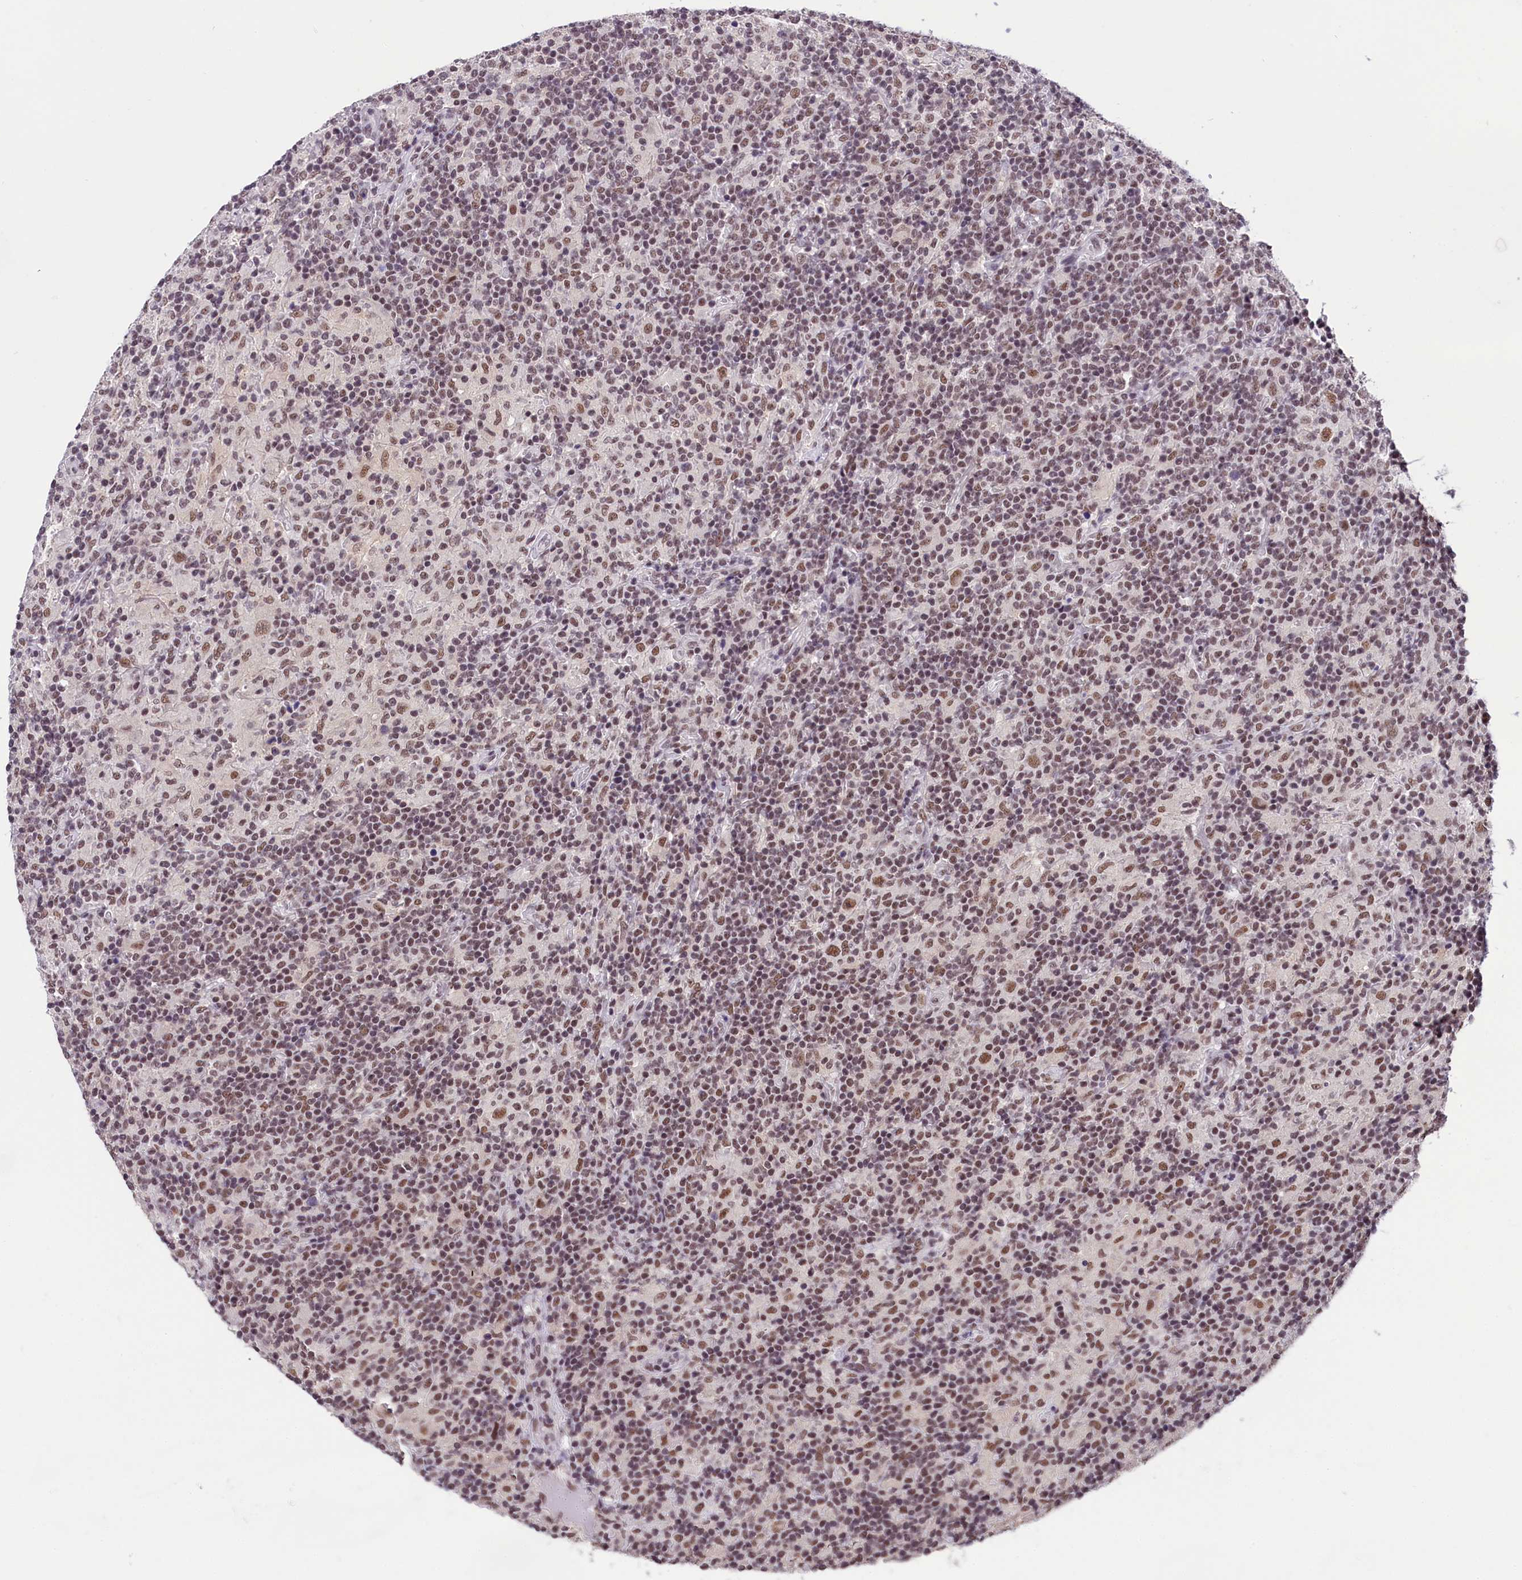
{"staining": {"intensity": "moderate", "quantity": ">75%", "location": "nuclear"}, "tissue": "lymphoma", "cell_type": "Tumor cells", "image_type": "cancer", "snomed": [{"axis": "morphology", "description": "Hodgkin's disease, NOS"}, {"axis": "topography", "description": "Lymph node"}], "caption": "Approximately >75% of tumor cells in Hodgkin's disease demonstrate moderate nuclear protein staining as visualized by brown immunohistochemical staining.", "gene": "ZC3H4", "patient": {"sex": "male", "age": 70}}